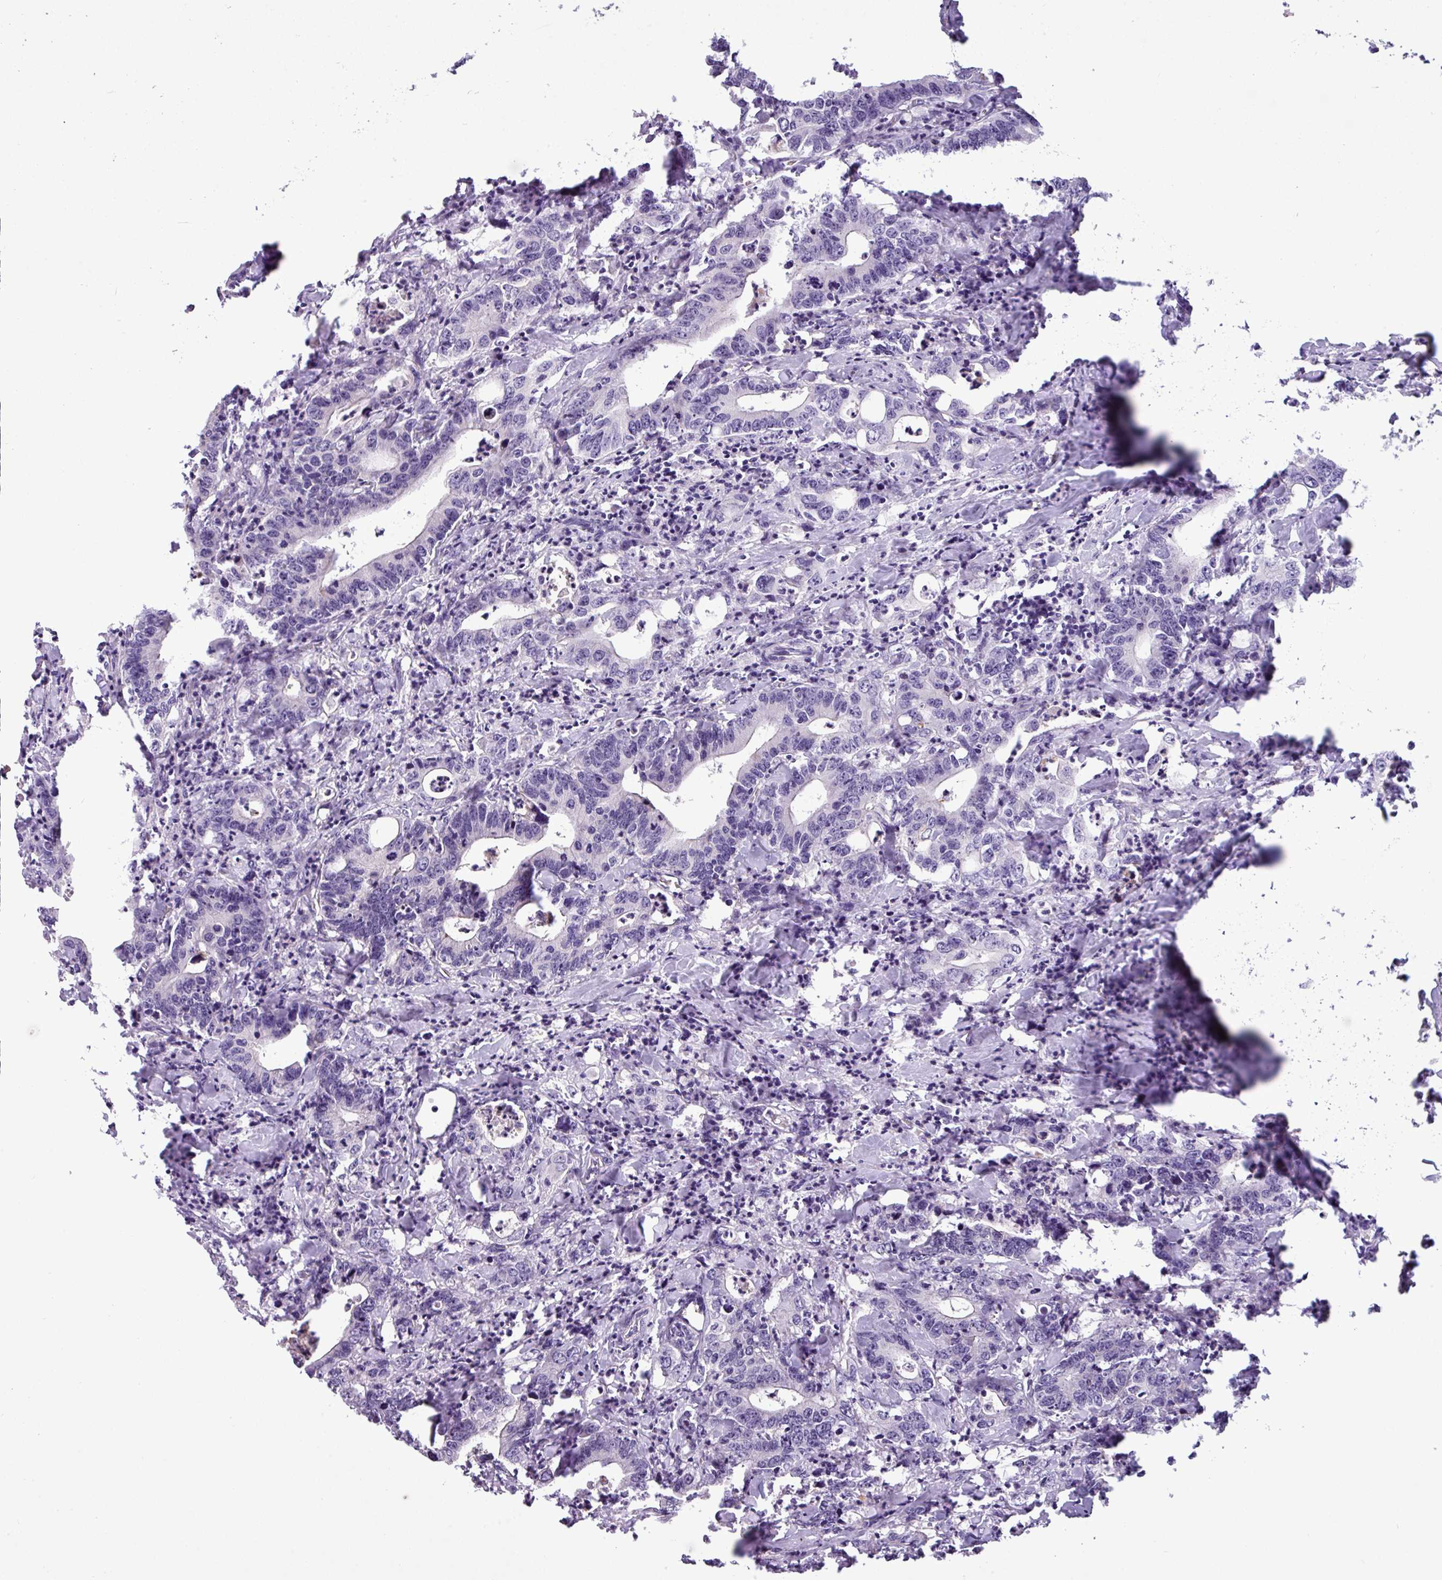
{"staining": {"intensity": "negative", "quantity": "none", "location": "none"}, "tissue": "colorectal cancer", "cell_type": "Tumor cells", "image_type": "cancer", "snomed": [{"axis": "morphology", "description": "Adenocarcinoma, NOS"}, {"axis": "topography", "description": "Colon"}], "caption": "Immunohistochemistry of colorectal cancer demonstrates no positivity in tumor cells.", "gene": "PNLDC1", "patient": {"sex": "female", "age": 75}}